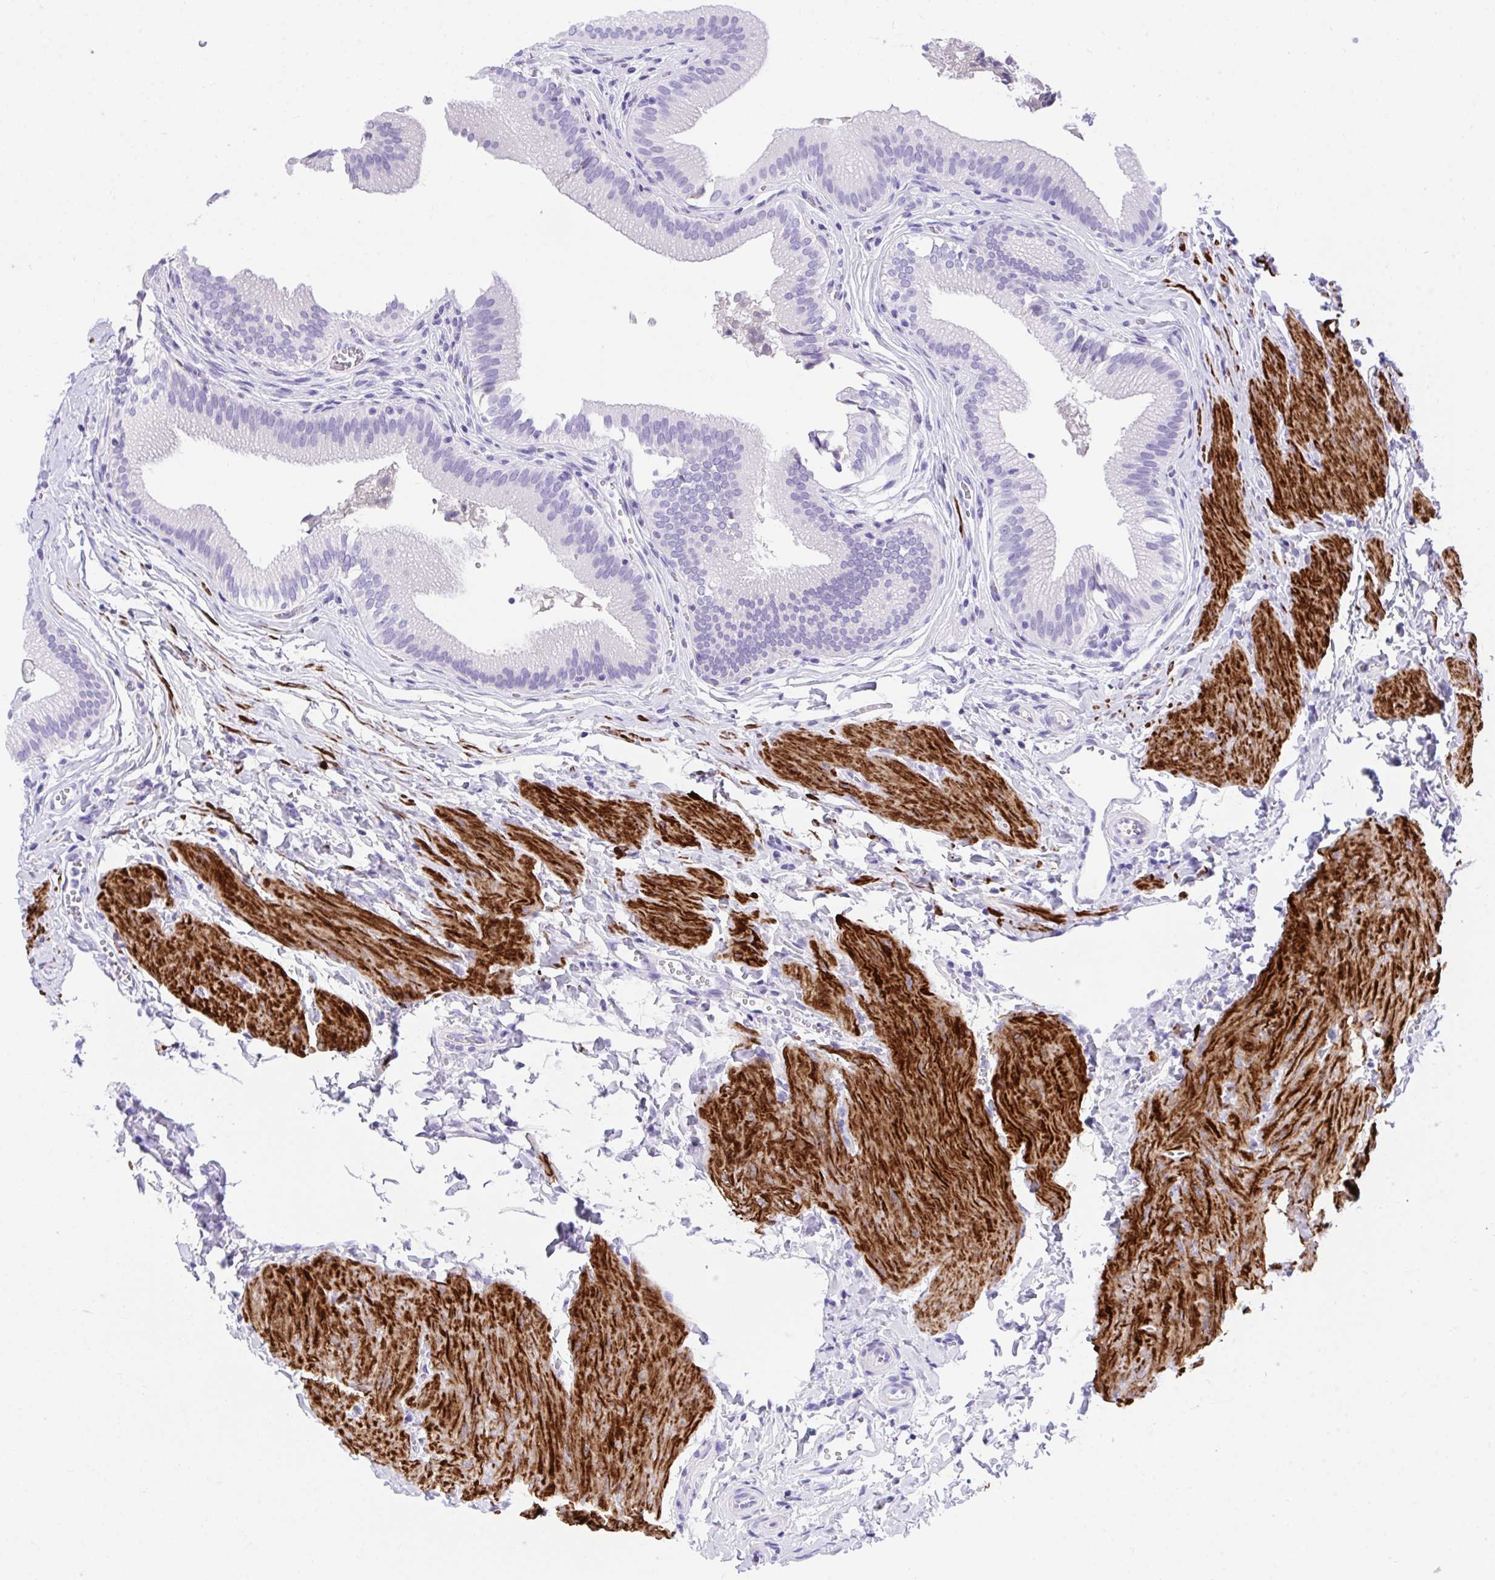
{"staining": {"intensity": "negative", "quantity": "none", "location": "none"}, "tissue": "gallbladder", "cell_type": "Glandular cells", "image_type": "normal", "snomed": [{"axis": "morphology", "description": "Normal tissue, NOS"}, {"axis": "topography", "description": "Gallbladder"}, {"axis": "topography", "description": "Peripheral nerve tissue"}], "caption": "Glandular cells show no significant expression in benign gallbladder.", "gene": "KCNN4", "patient": {"sex": "male", "age": 17}}